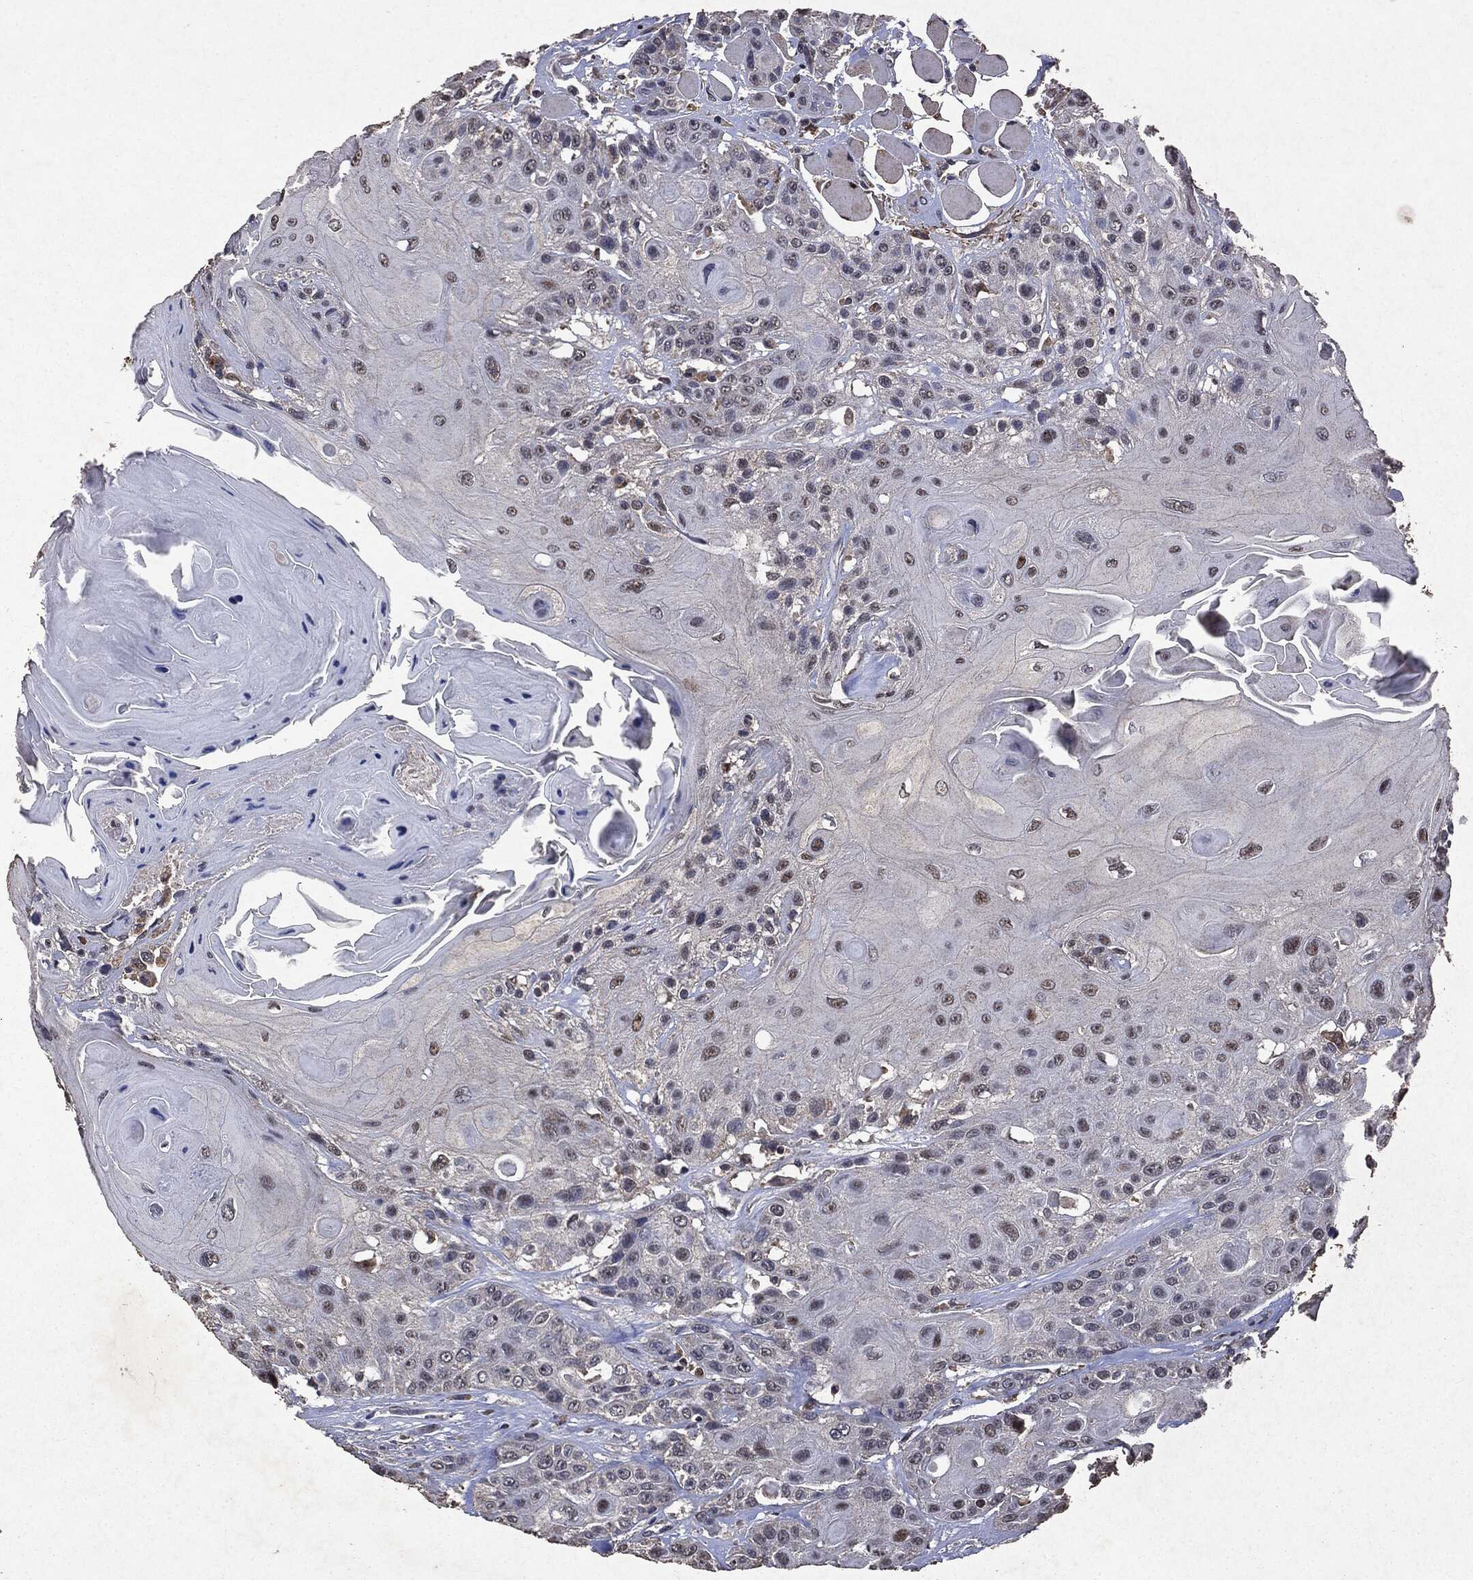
{"staining": {"intensity": "negative", "quantity": "none", "location": "none"}, "tissue": "head and neck cancer", "cell_type": "Tumor cells", "image_type": "cancer", "snomed": [{"axis": "morphology", "description": "Squamous cell carcinoma, NOS"}, {"axis": "topography", "description": "Head-Neck"}], "caption": "The photomicrograph exhibits no staining of tumor cells in head and neck squamous cell carcinoma. (DAB immunohistochemistry, high magnification).", "gene": "PTEN", "patient": {"sex": "female", "age": 59}}